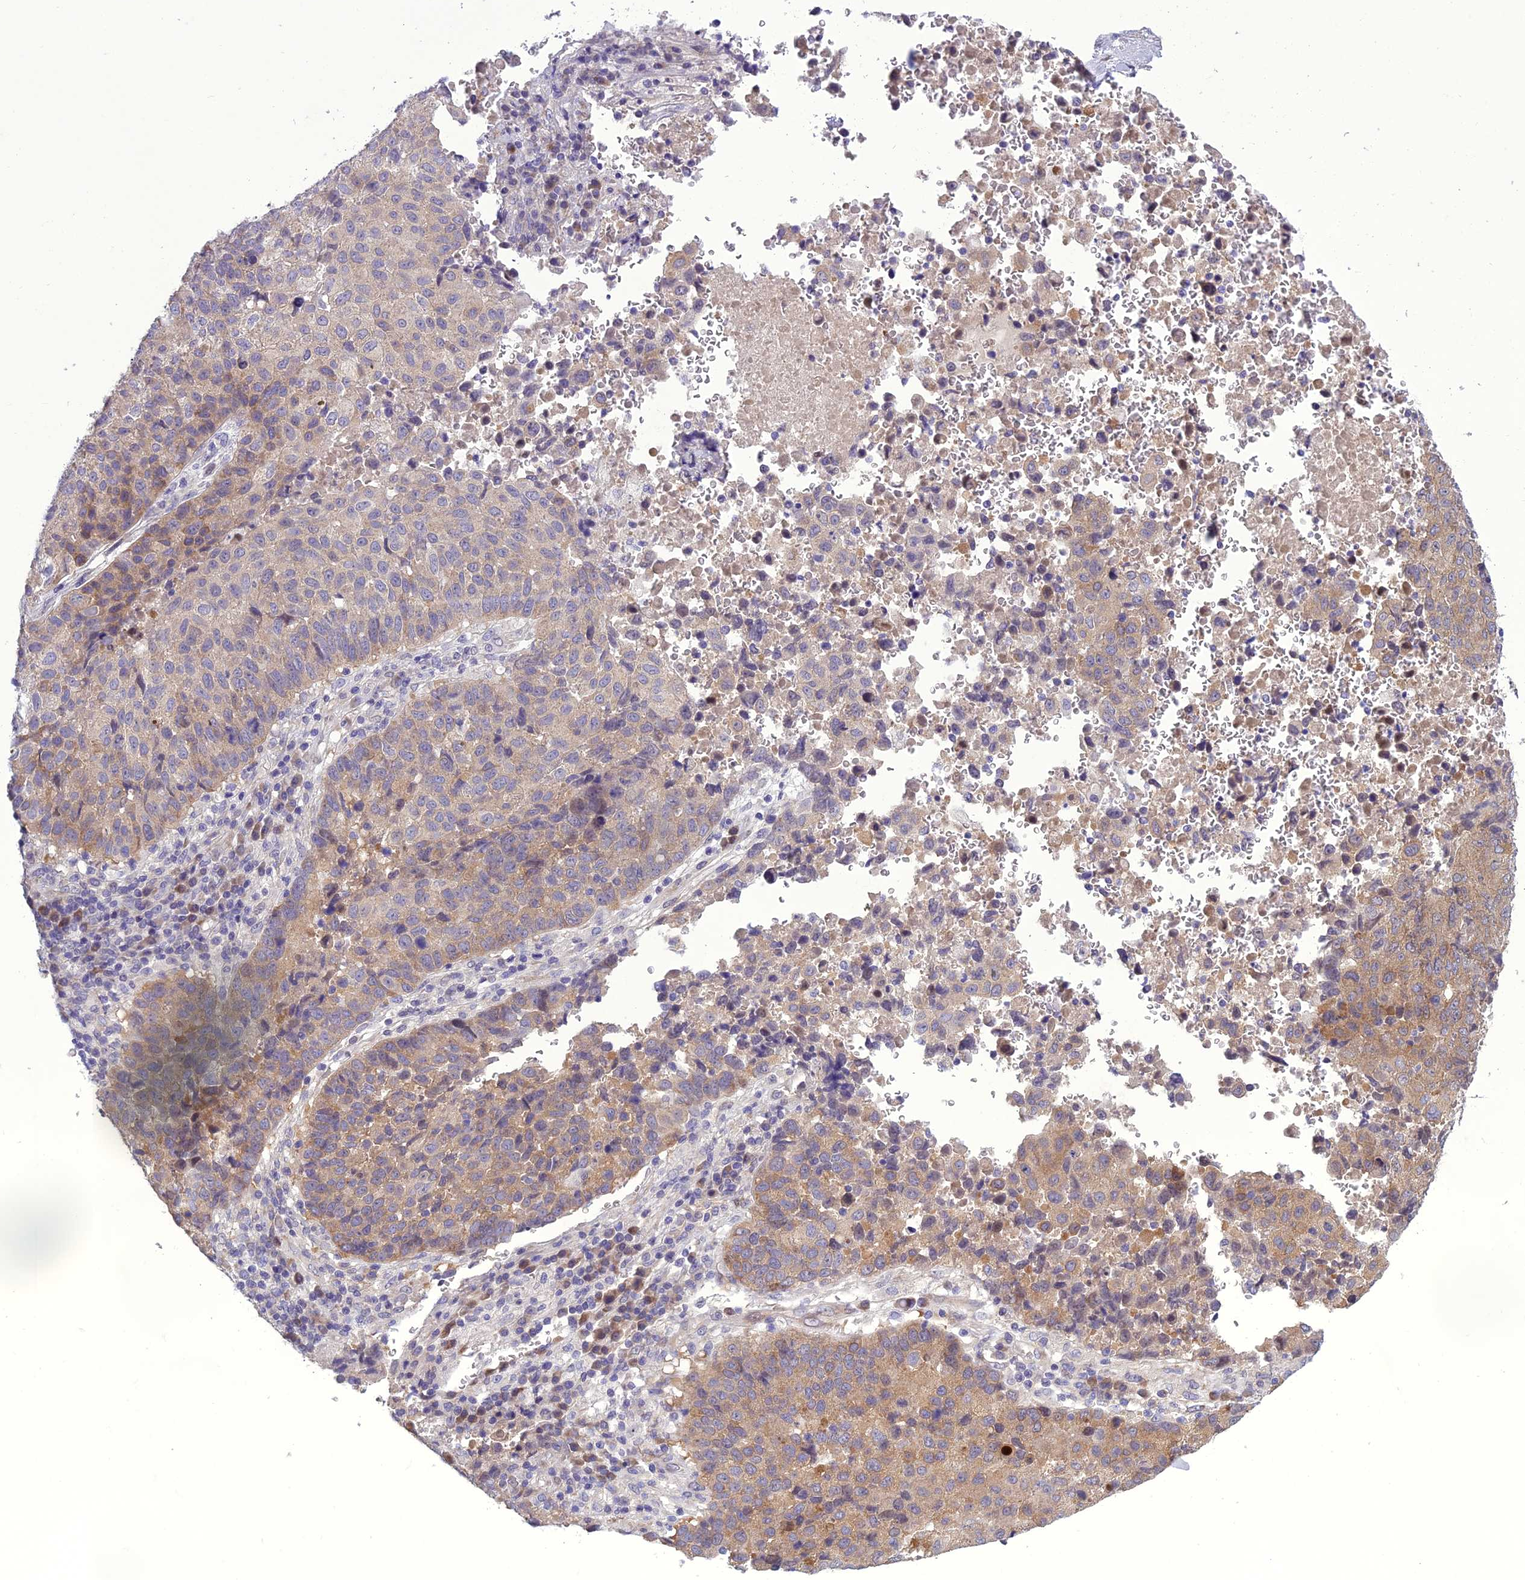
{"staining": {"intensity": "moderate", "quantity": "<25%", "location": "cytoplasmic/membranous"}, "tissue": "lung cancer", "cell_type": "Tumor cells", "image_type": "cancer", "snomed": [{"axis": "morphology", "description": "Squamous cell carcinoma, NOS"}, {"axis": "topography", "description": "Lung"}], "caption": "IHC of human squamous cell carcinoma (lung) exhibits low levels of moderate cytoplasmic/membranous positivity in about <25% of tumor cells.", "gene": "GAB4", "patient": {"sex": "male", "age": 73}}